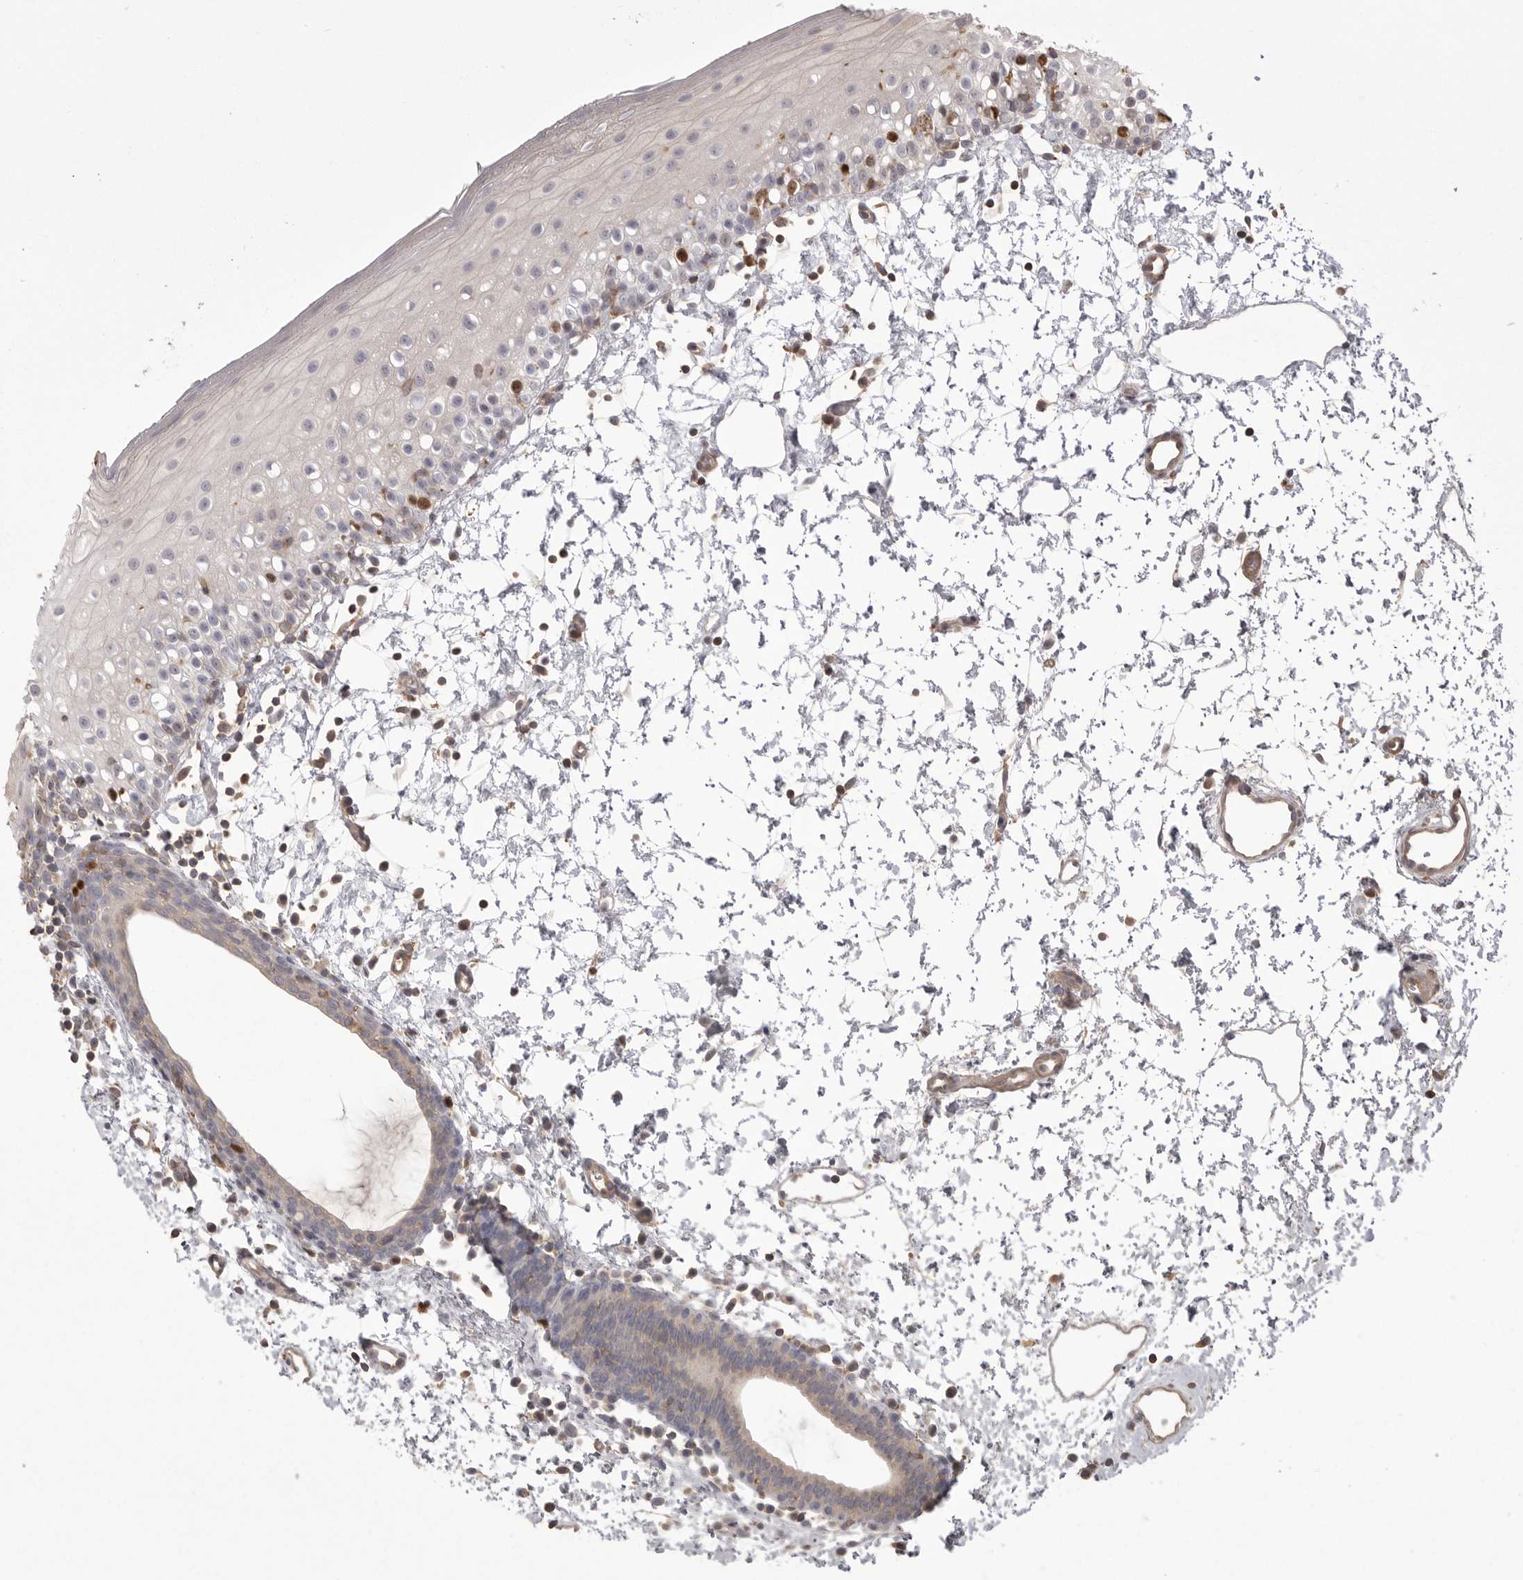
{"staining": {"intensity": "strong", "quantity": "<25%", "location": "nuclear"}, "tissue": "oral mucosa", "cell_type": "Squamous epithelial cells", "image_type": "normal", "snomed": [{"axis": "morphology", "description": "Normal tissue, NOS"}, {"axis": "topography", "description": "Oral tissue"}], "caption": "Squamous epithelial cells show medium levels of strong nuclear expression in approximately <25% of cells in unremarkable oral mucosa.", "gene": "TOP2A", "patient": {"sex": "male", "age": 28}}